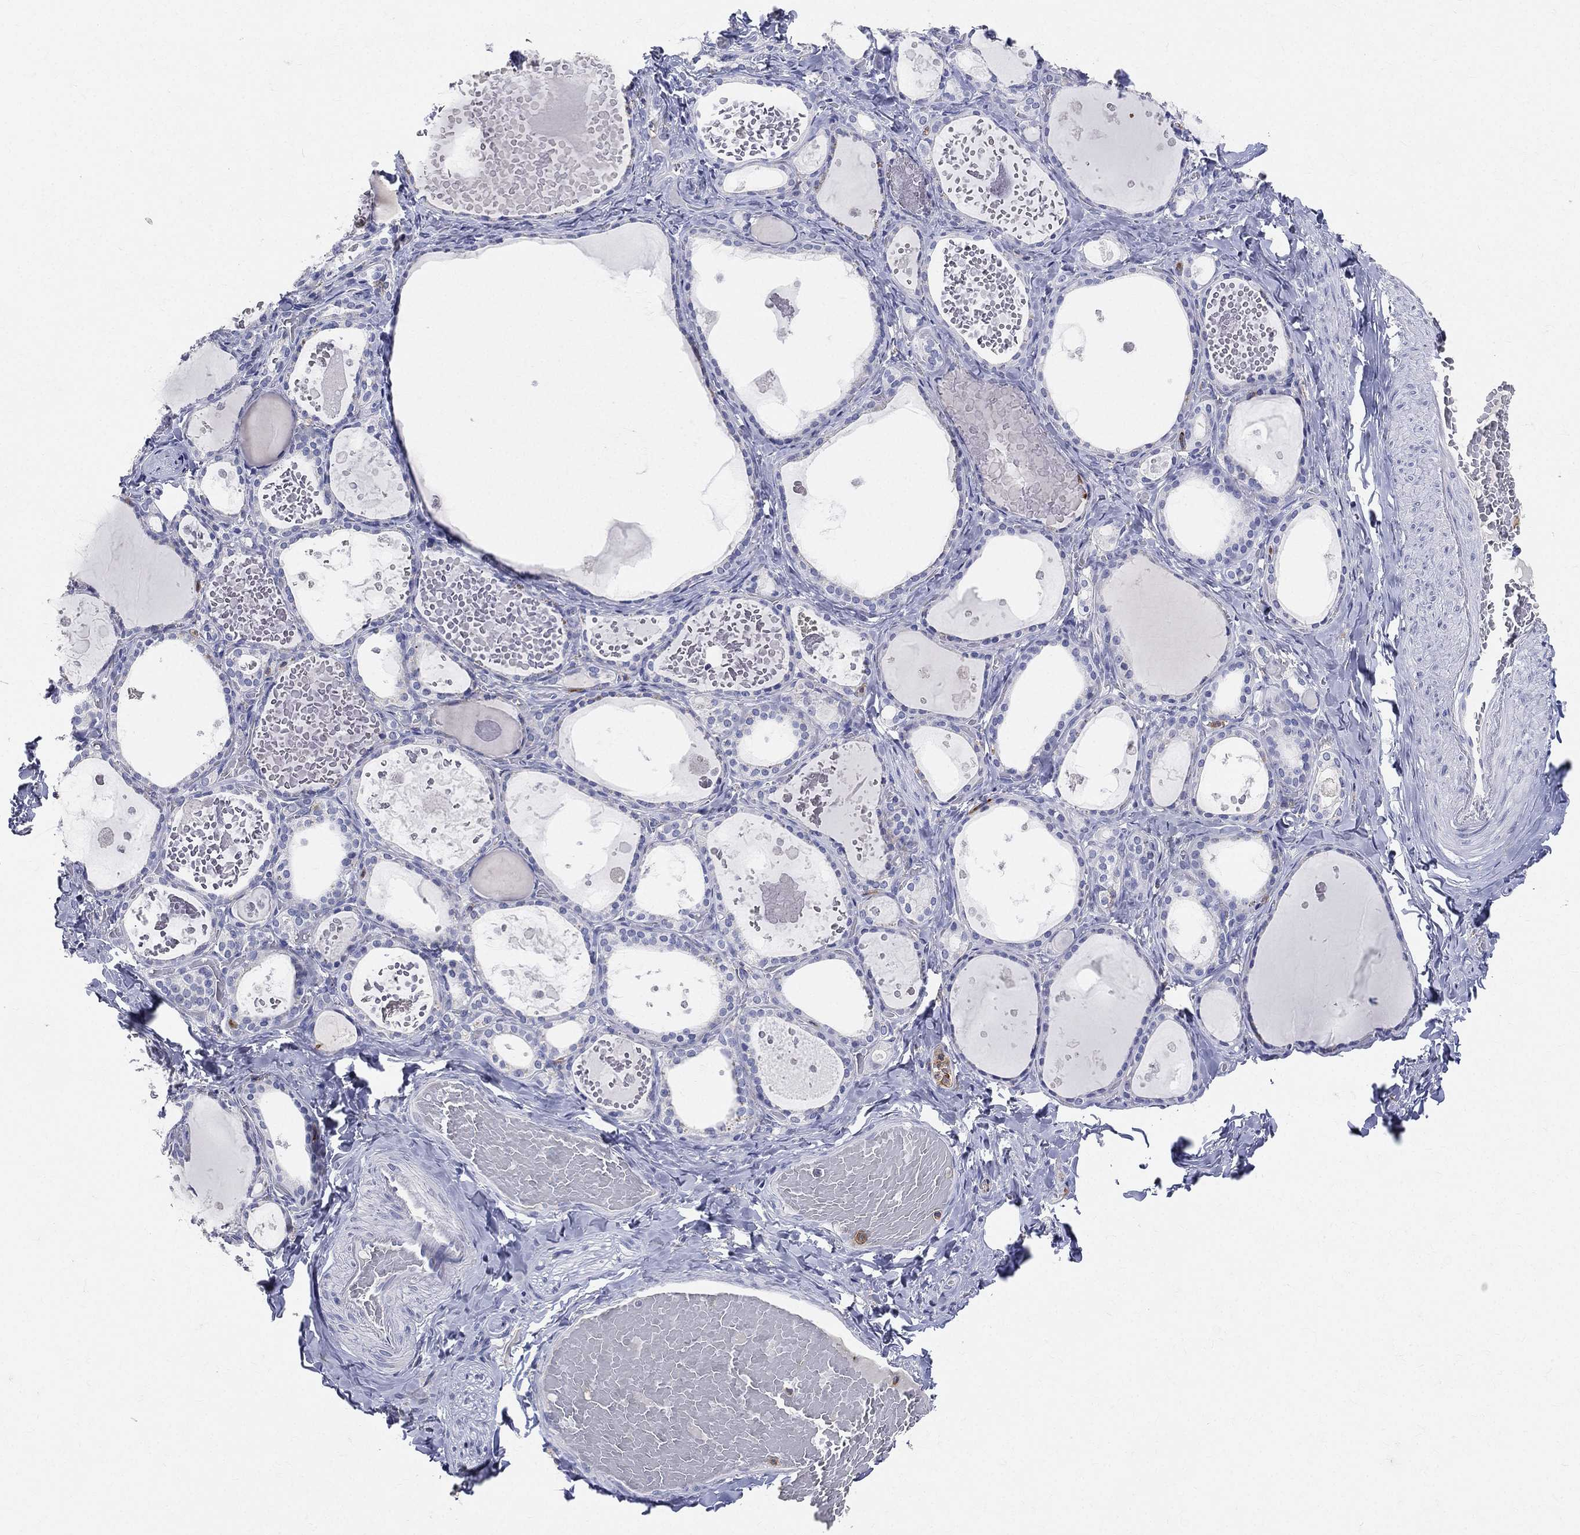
{"staining": {"intensity": "negative", "quantity": "none", "location": "none"}, "tissue": "thyroid gland", "cell_type": "Glandular cells", "image_type": "normal", "snomed": [{"axis": "morphology", "description": "Normal tissue, NOS"}, {"axis": "topography", "description": "Thyroid gland"}], "caption": "Immunohistochemistry of normal human thyroid gland shows no expression in glandular cells.", "gene": "CD33", "patient": {"sex": "female", "age": 56}}